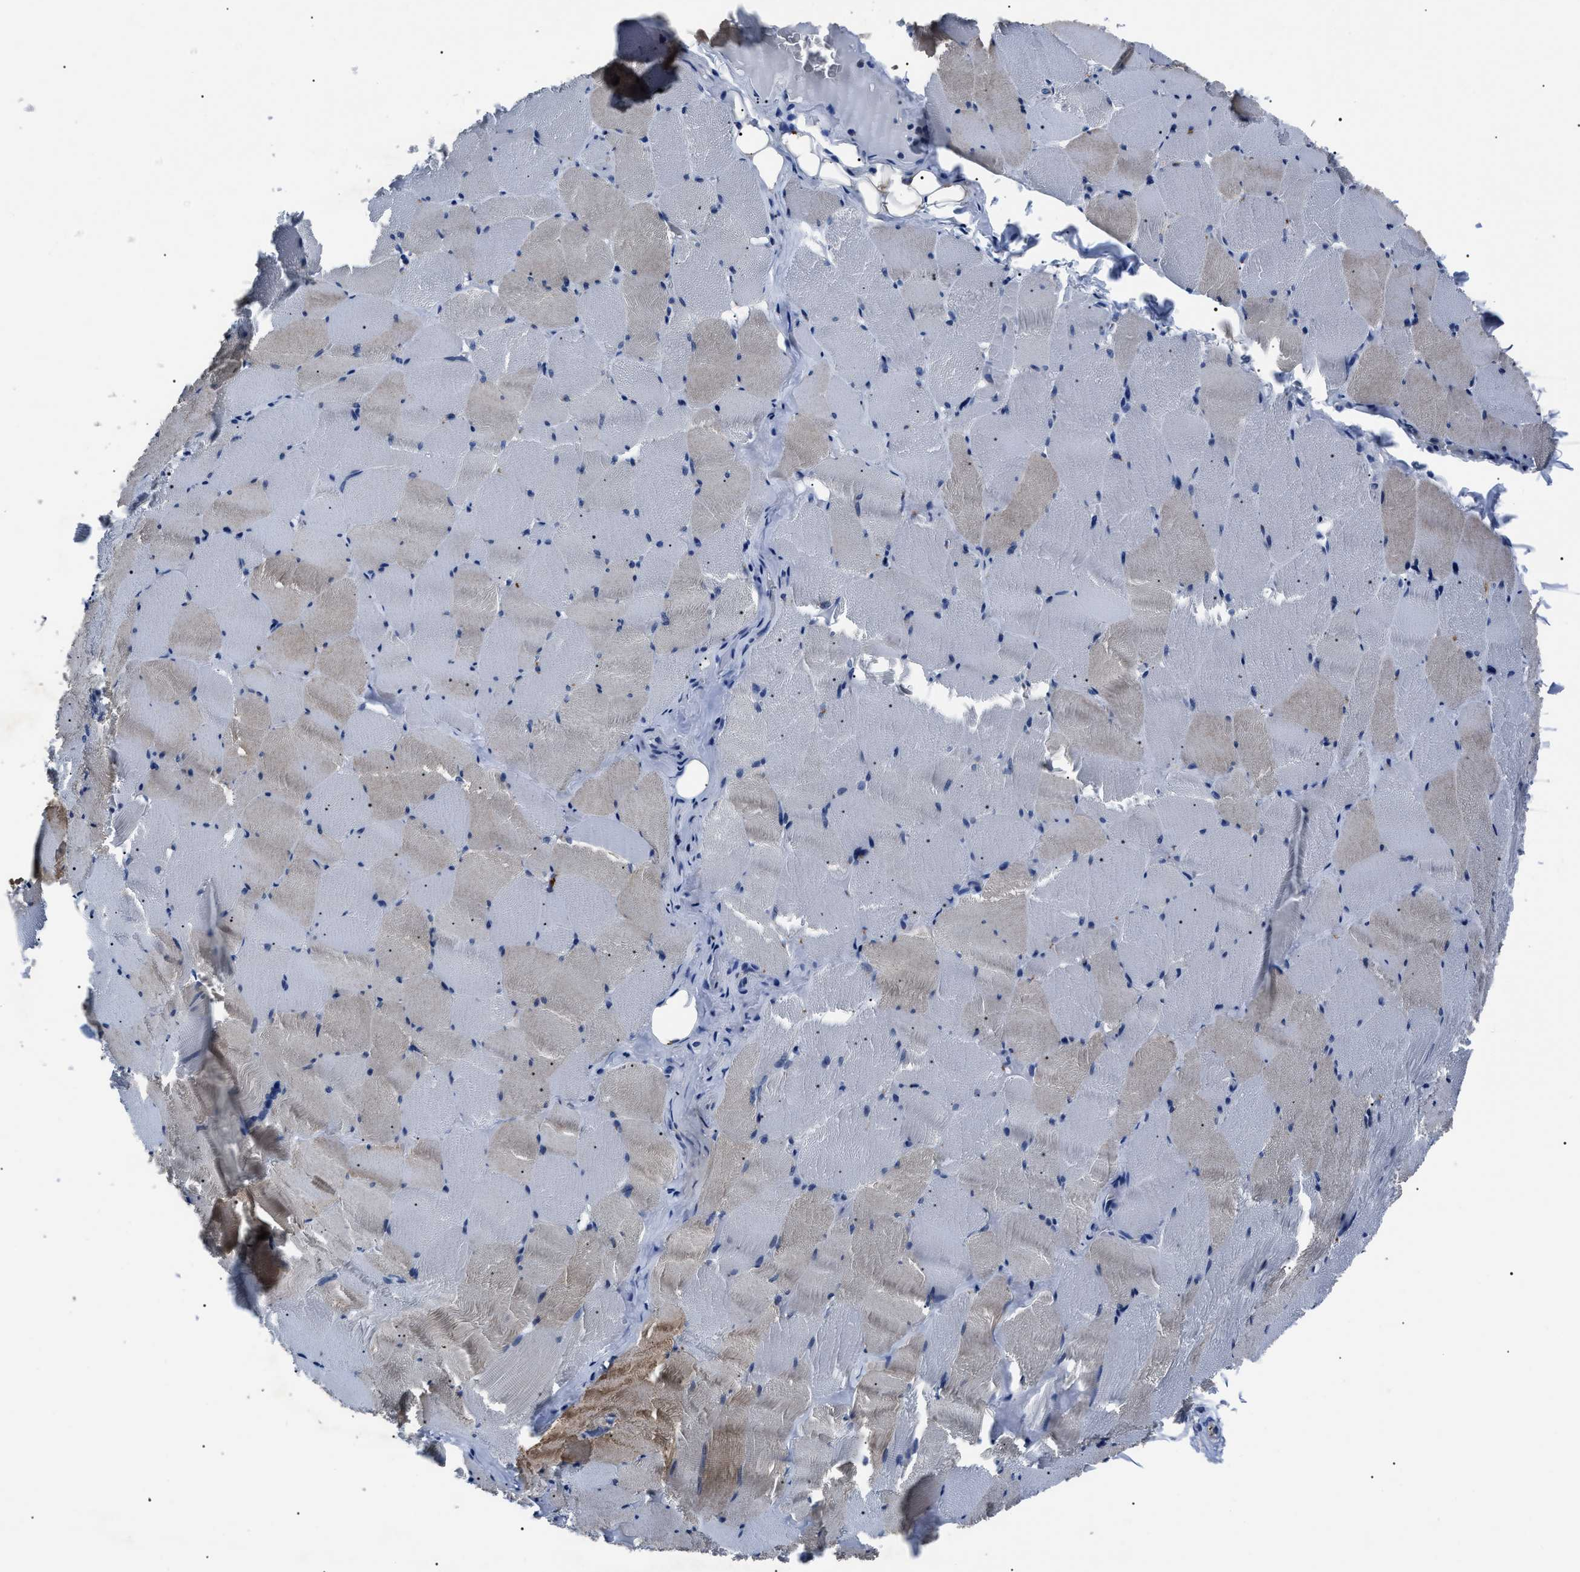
{"staining": {"intensity": "weak", "quantity": "<25%", "location": "cytoplasmic/membranous"}, "tissue": "skeletal muscle", "cell_type": "Myocytes", "image_type": "normal", "snomed": [{"axis": "morphology", "description": "Normal tissue, NOS"}, {"axis": "topography", "description": "Skeletal muscle"}], "caption": "An immunohistochemistry (IHC) photomicrograph of unremarkable skeletal muscle is shown. There is no staining in myocytes of skeletal muscle. (Stains: DAB (3,3'-diaminobenzidine) immunohistochemistry (IHC) with hematoxylin counter stain, Microscopy: brightfield microscopy at high magnification).", "gene": "LRWD1", "patient": {"sex": "male", "age": 62}}